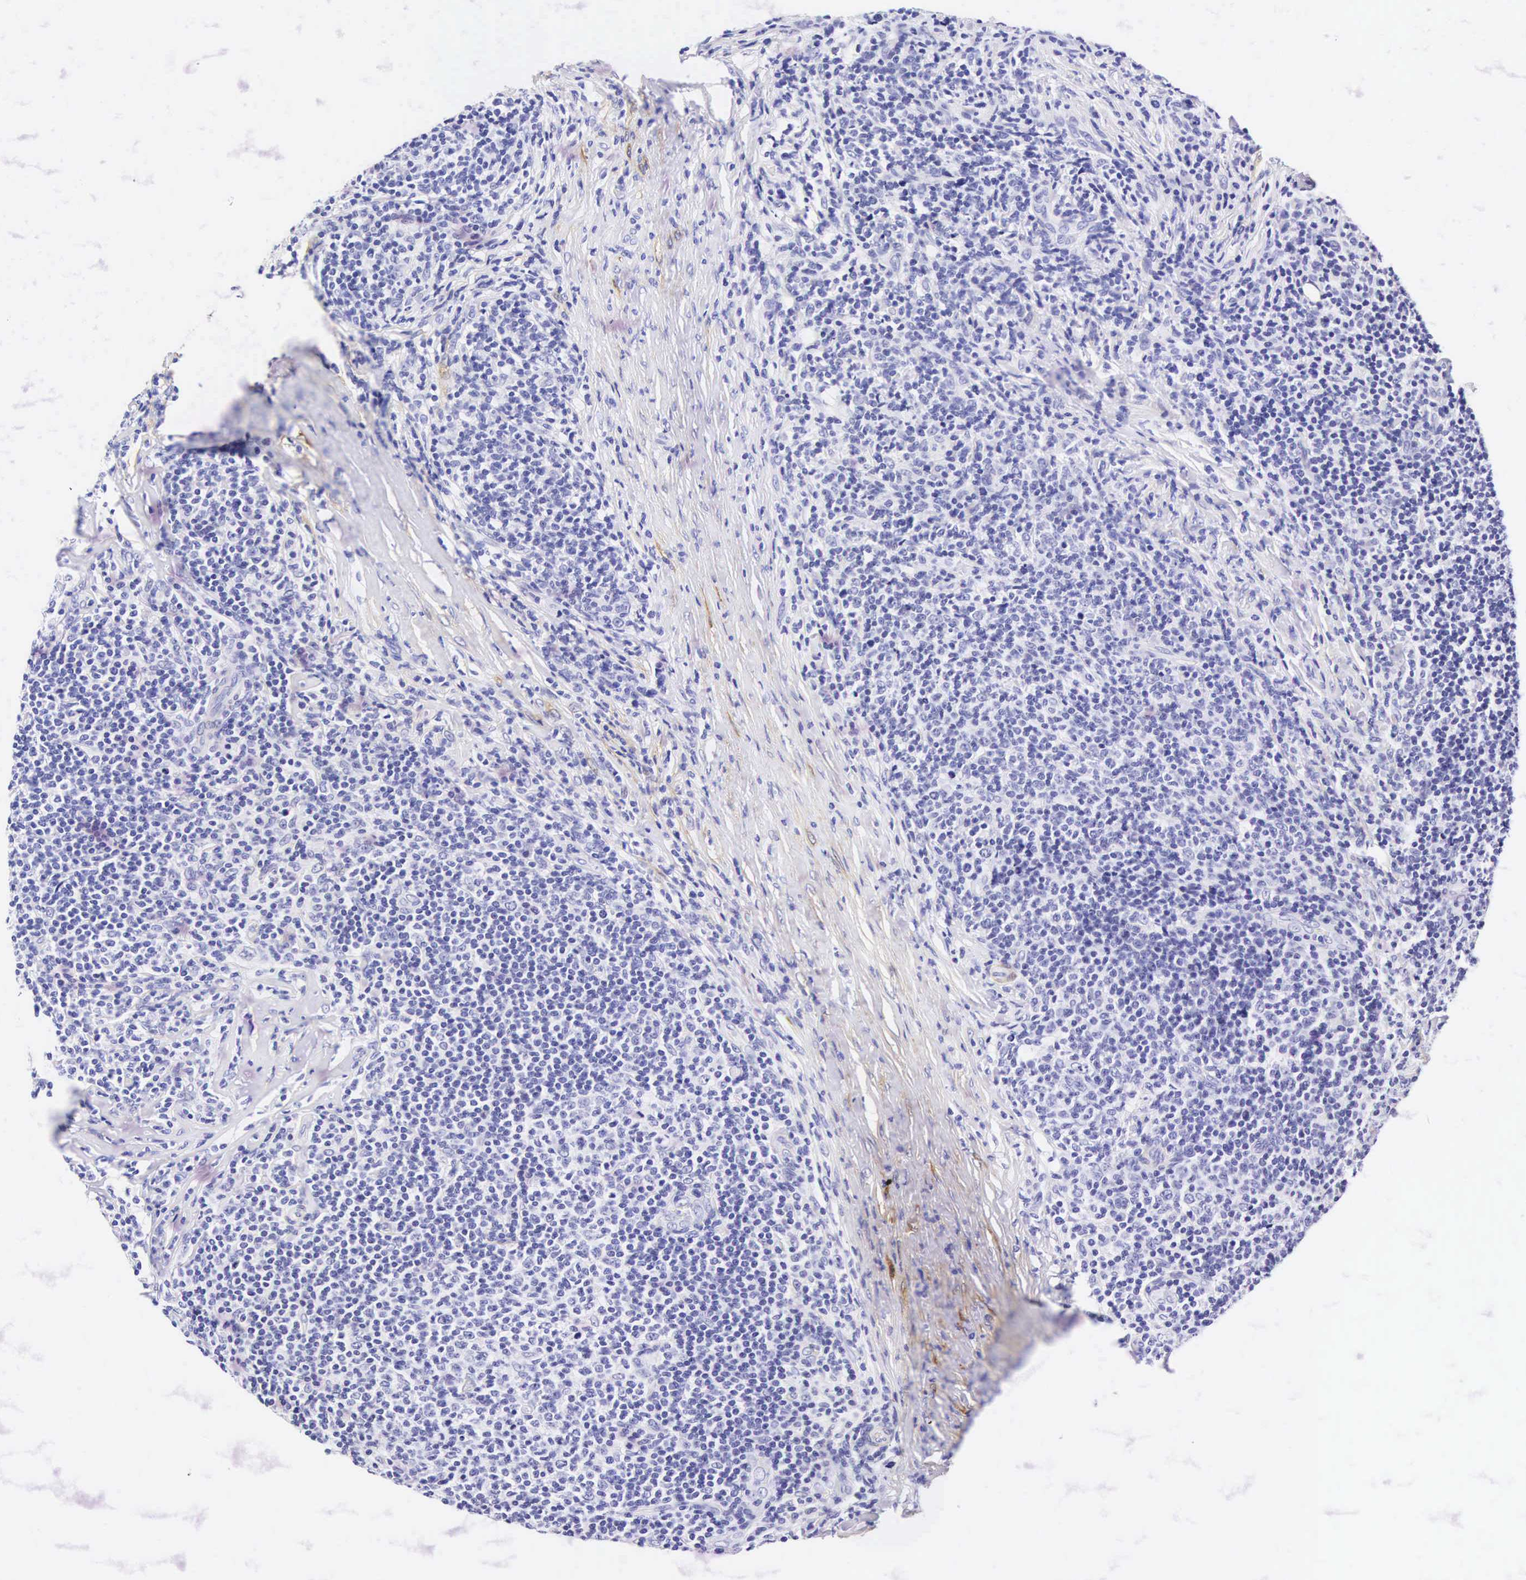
{"staining": {"intensity": "negative", "quantity": "none", "location": "none"}, "tissue": "lymphoma", "cell_type": "Tumor cells", "image_type": "cancer", "snomed": [{"axis": "morphology", "description": "Malignant lymphoma, non-Hodgkin's type, Low grade"}, {"axis": "topography", "description": "Lymph node"}], "caption": "Immunohistochemistry (IHC) of human lymphoma reveals no positivity in tumor cells. Nuclei are stained in blue.", "gene": "CNN1", "patient": {"sex": "male", "age": 74}}